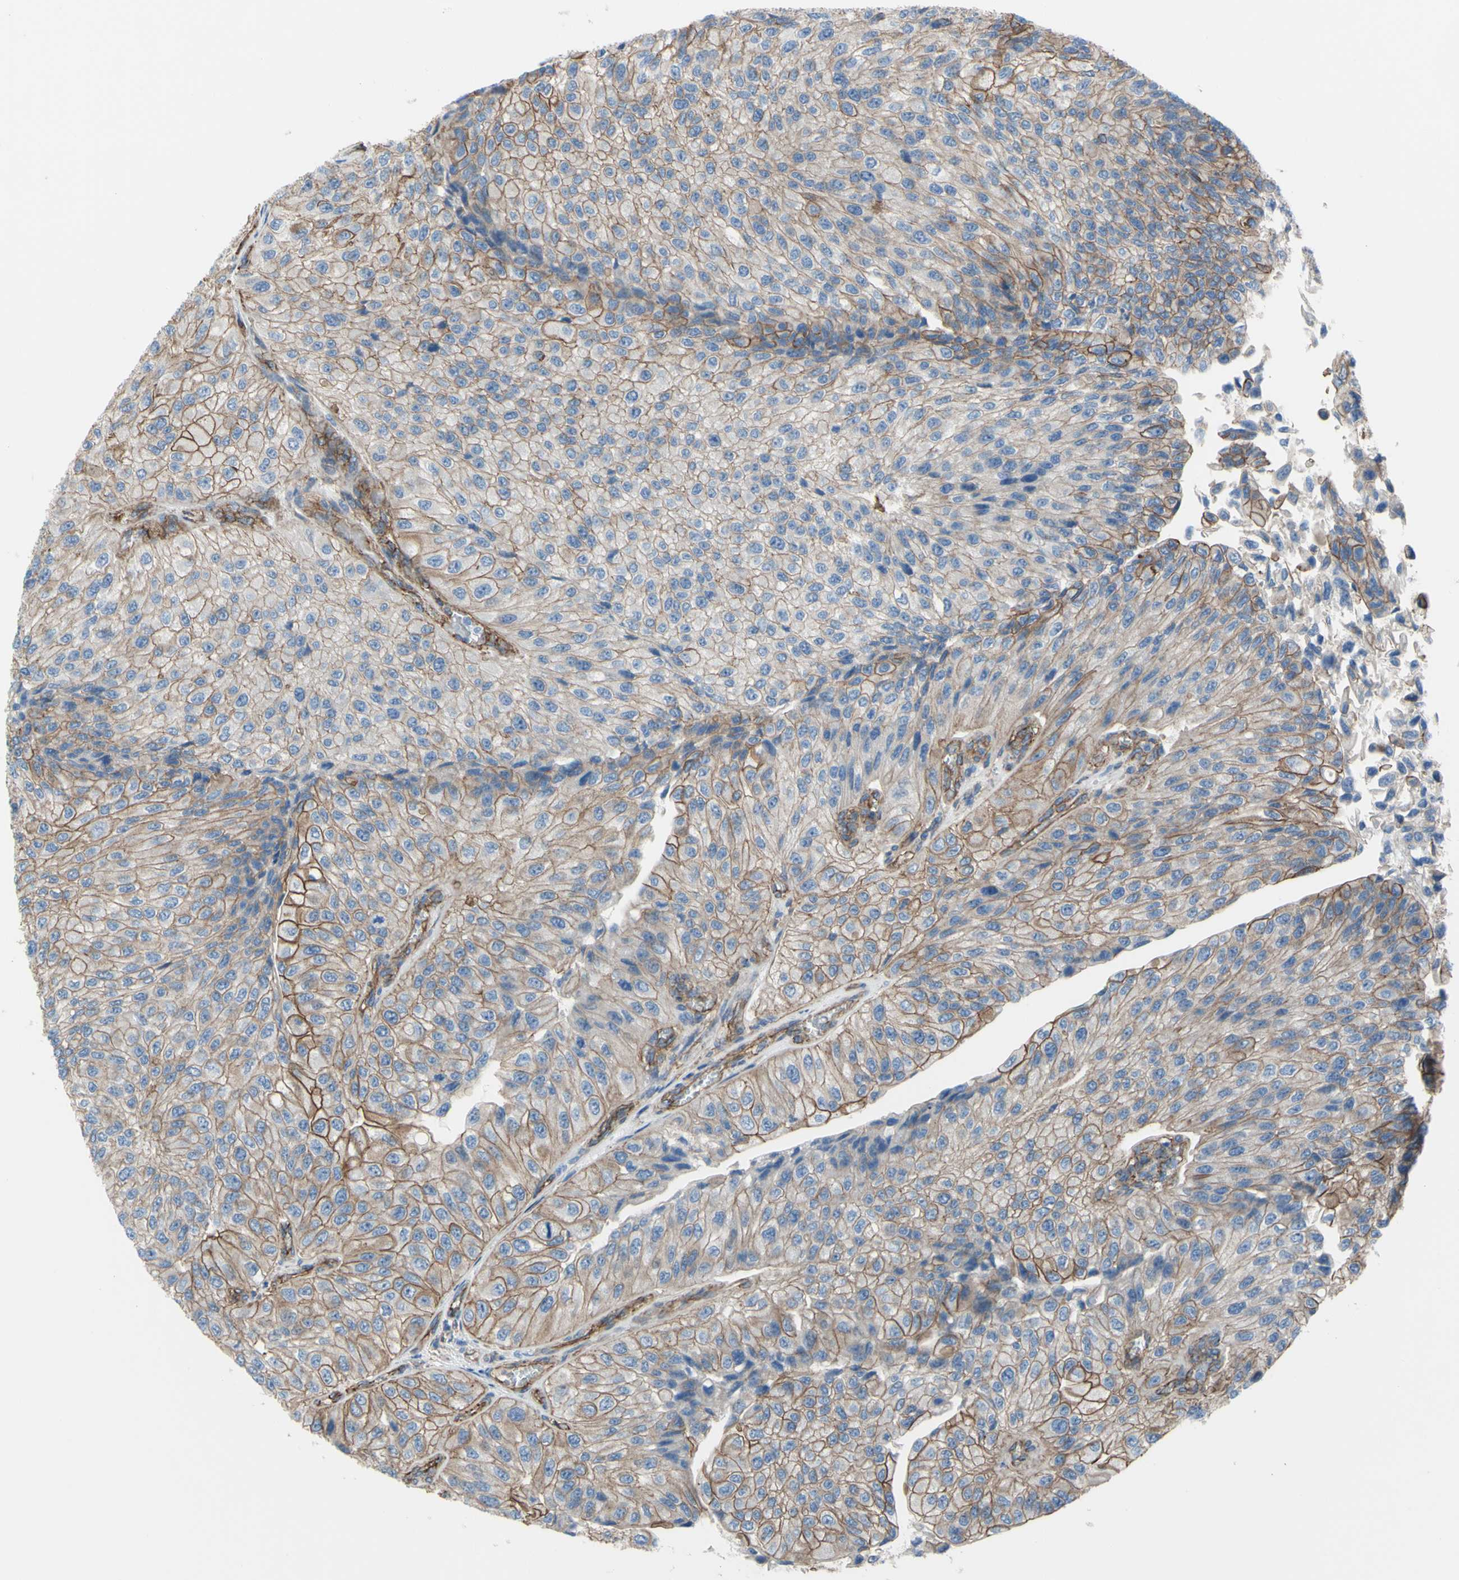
{"staining": {"intensity": "moderate", "quantity": ">75%", "location": "cytoplasmic/membranous"}, "tissue": "urothelial cancer", "cell_type": "Tumor cells", "image_type": "cancer", "snomed": [{"axis": "morphology", "description": "Urothelial carcinoma, High grade"}, {"axis": "topography", "description": "Kidney"}, {"axis": "topography", "description": "Urinary bladder"}], "caption": "Protein staining of urothelial cancer tissue displays moderate cytoplasmic/membranous expression in approximately >75% of tumor cells. The protein of interest is stained brown, and the nuclei are stained in blue (DAB IHC with brightfield microscopy, high magnification).", "gene": "TPBG", "patient": {"sex": "male", "age": 77}}